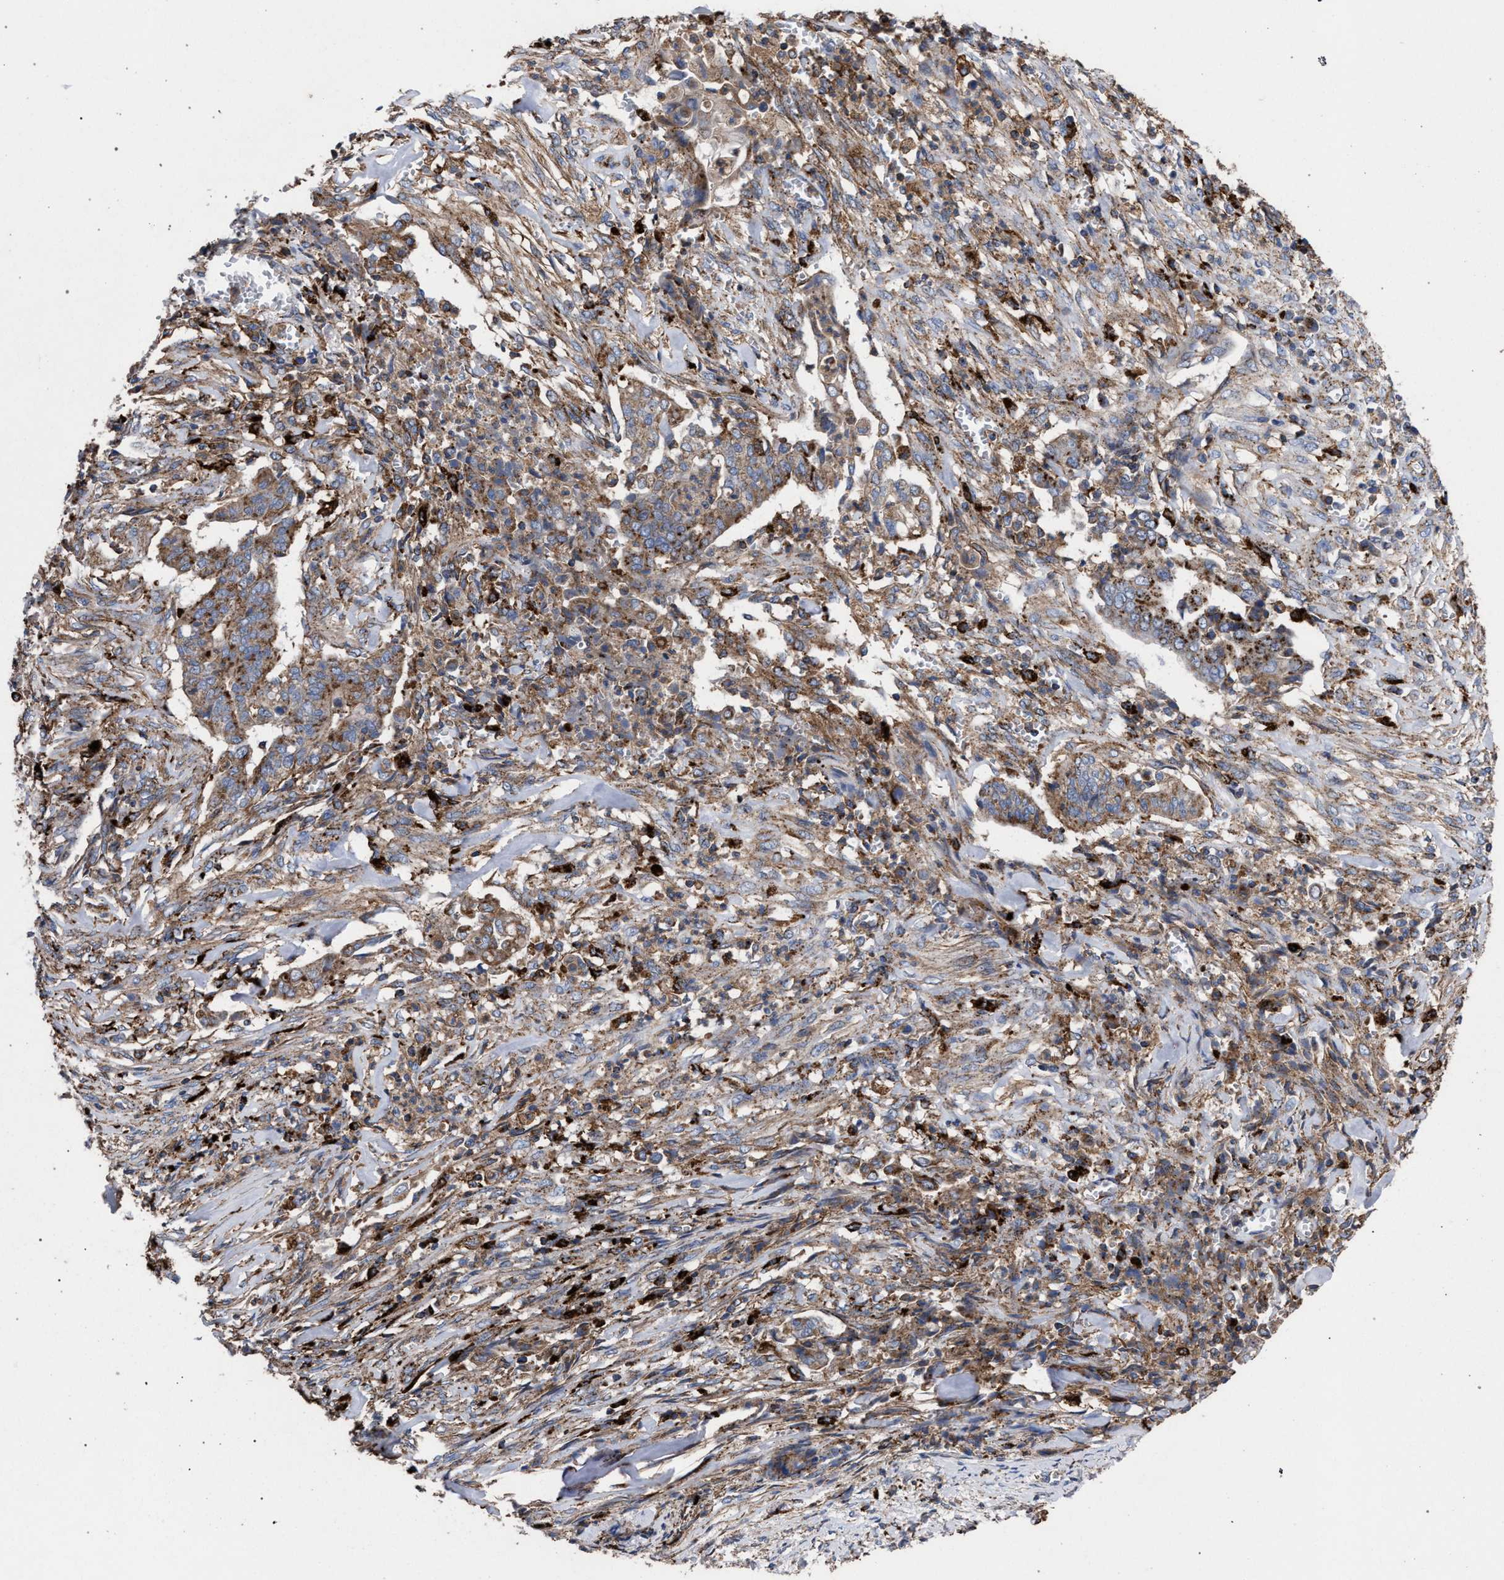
{"staining": {"intensity": "moderate", "quantity": ">75%", "location": "cytoplasmic/membranous"}, "tissue": "cervical cancer", "cell_type": "Tumor cells", "image_type": "cancer", "snomed": [{"axis": "morphology", "description": "Adenocarcinoma, NOS"}, {"axis": "topography", "description": "Cervix"}], "caption": "Moderate cytoplasmic/membranous protein staining is appreciated in approximately >75% of tumor cells in adenocarcinoma (cervical).", "gene": "PPT1", "patient": {"sex": "female", "age": 44}}